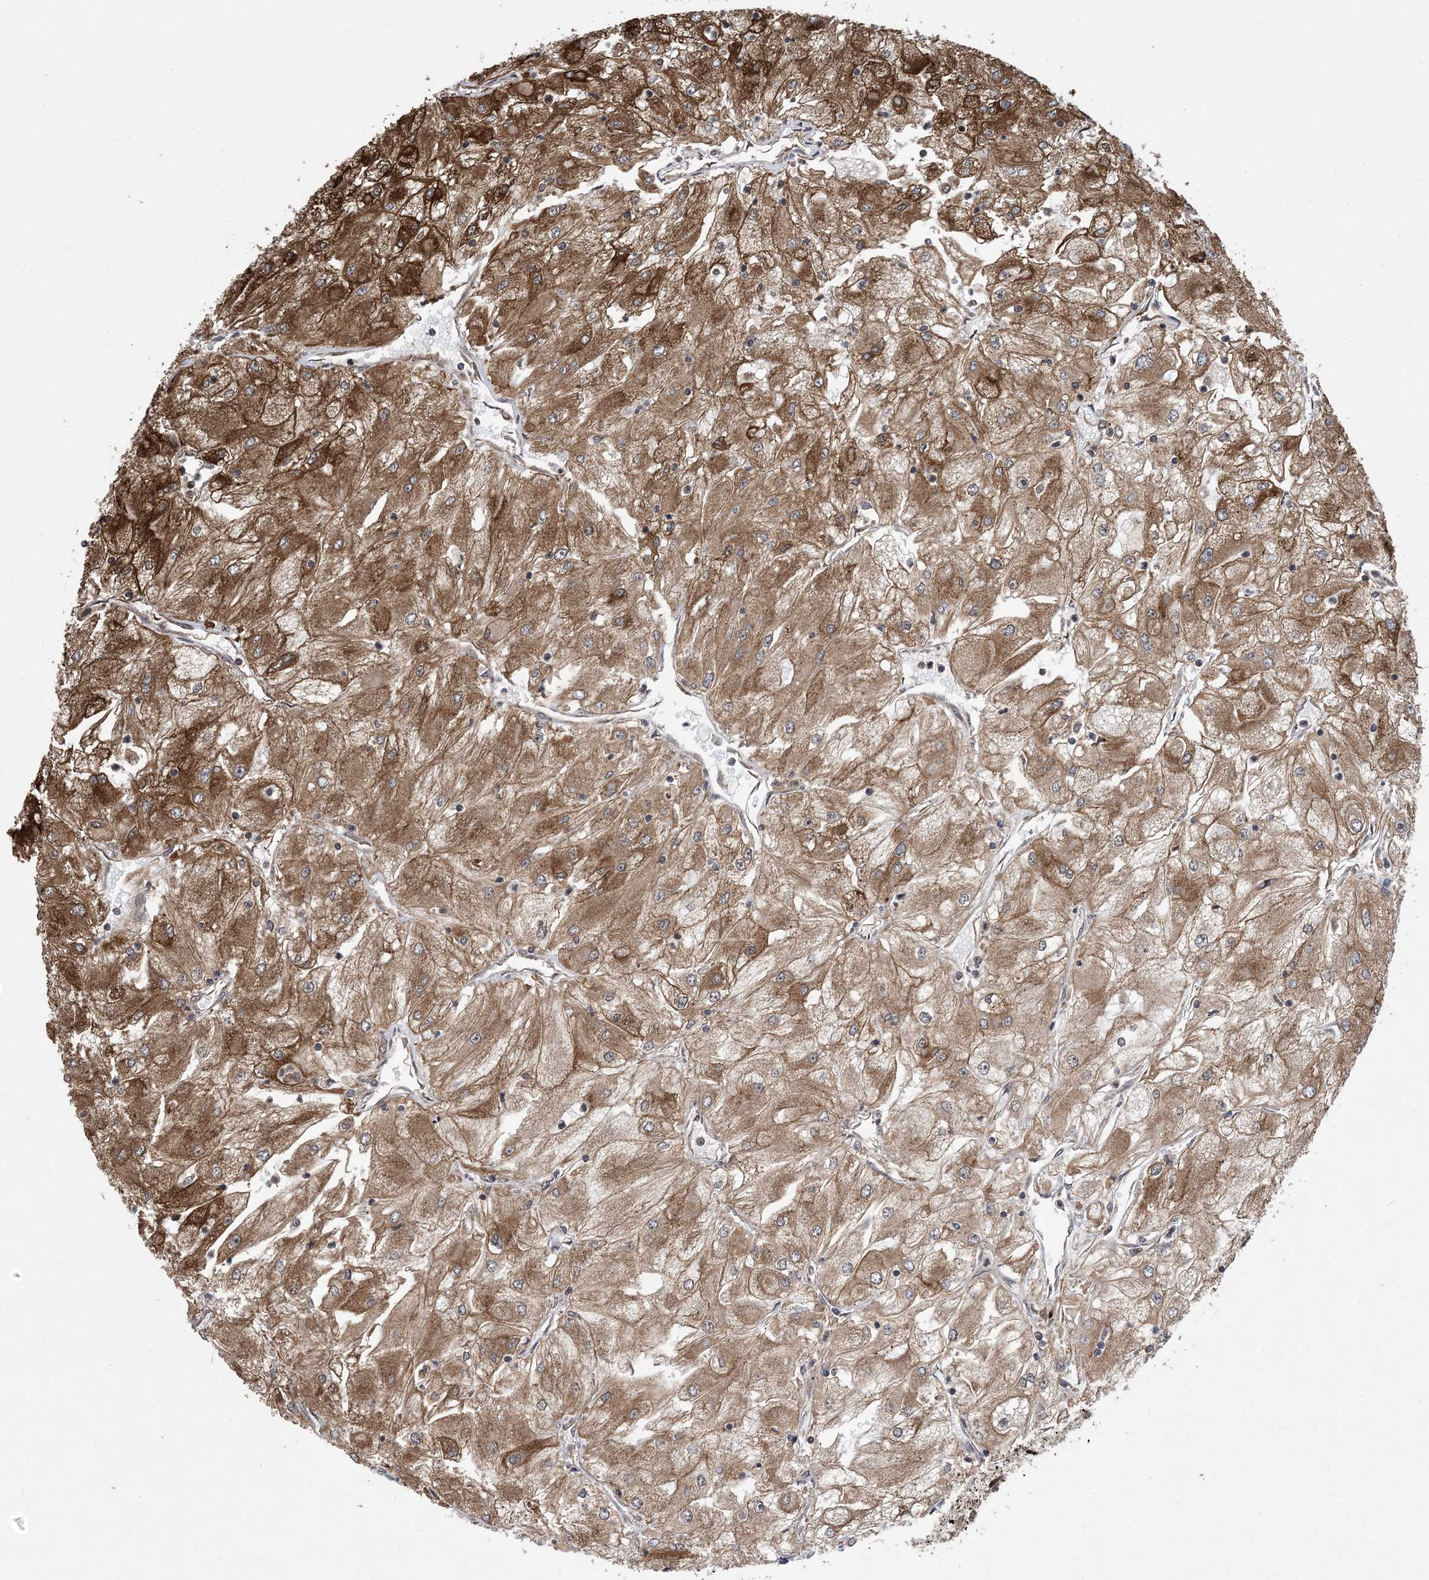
{"staining": {"intensity": "moderate", "quantity": ">75%", "location": "cytoplasmic/membranous"}, "tissue": "renal cancer", "cell_type": "Tumor cells", "image_type": "cancer", "snomed": [{"axis": "morphology", "description": "Adenocarcinoma, NOS"}, {"axis": "topography", "description": "Kidney"}], "caption": "Renal adenocarcinoma stained with a protein marker exhibits moderate staining in tumor cells.", "gene": "ZNF511", "patient": {"sex": "male", "age": 80}}